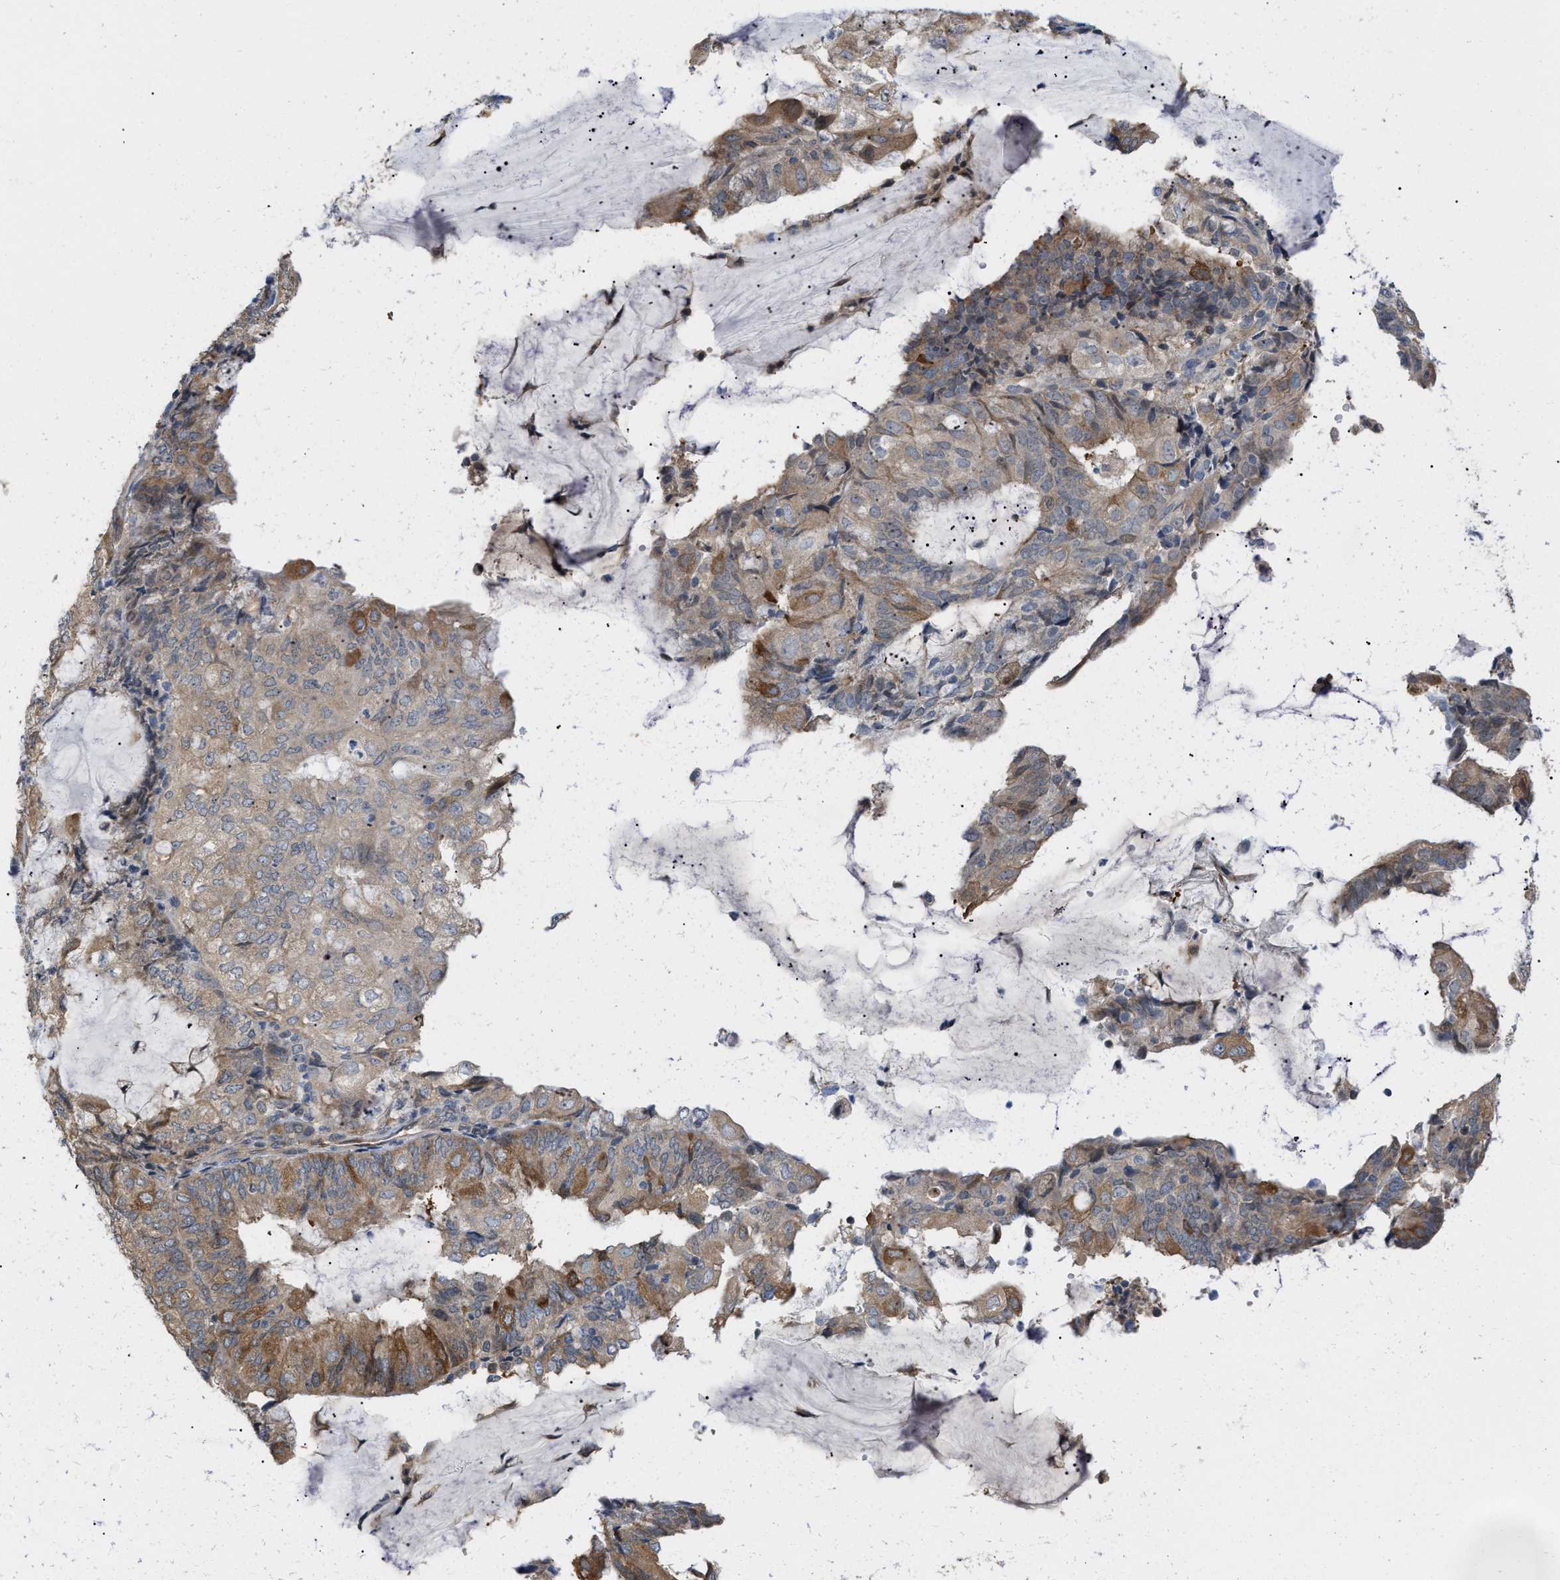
{"staining": {"intensity": "moderate", "quantity": ">75%", "location": "cytoplasmic/membranous"}, "tissue": "endometrial cancer", "cell_type": "Tumor cells", "image_type": "cancer", "snomed": [{"axis": "morphology", "description": "Adenocarcinoma, NOS"}, {"axis": "topography", "description": "Endometrium"}], "caption": "A brown stain highlights moderate cytoplasmic/membranous staining of a protein in adenocarcinoma (endometrial) tumor cells.", "gene": "CSNK1A1", "patient": {"sex": "female", "age": 81}}